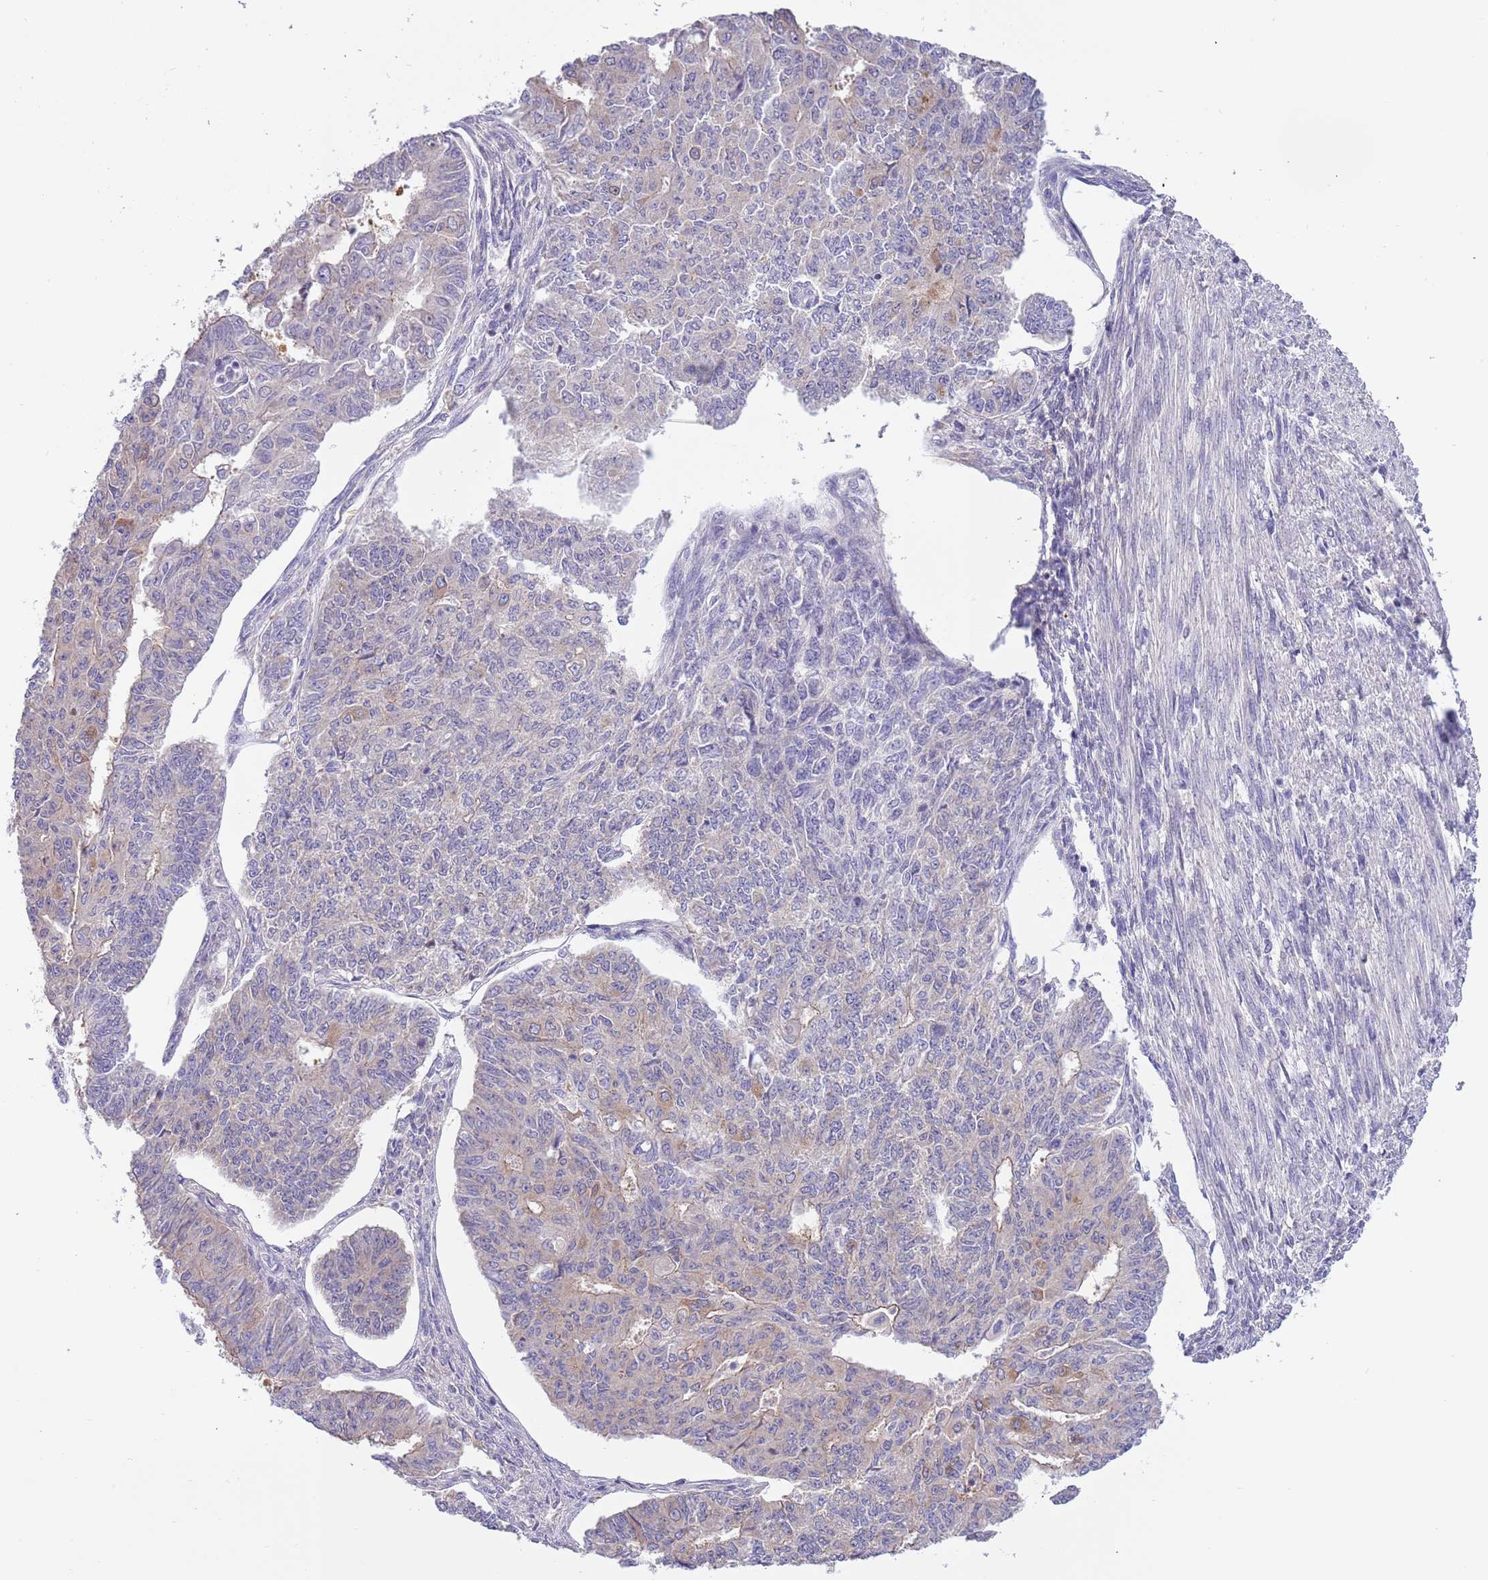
{"staining": {"intensity": "weak", "quantity": "<25%", "location": "cytoplasmic/membranous"}, "tissue": "endometrial cancer", "cell_type": "Tumor cells", "image_type": "cancer", "snomed": [{"axis": "morphology", "description": "Adenocarcinoma, NOS"}, {"axis": "topography", "description": "Endometrium"}], "caption": "The image exhibits no significant staining in tumor cells of endometrial cancer.", "gene": "STIP1", "patient": {"sex": "female", "age": 32}}